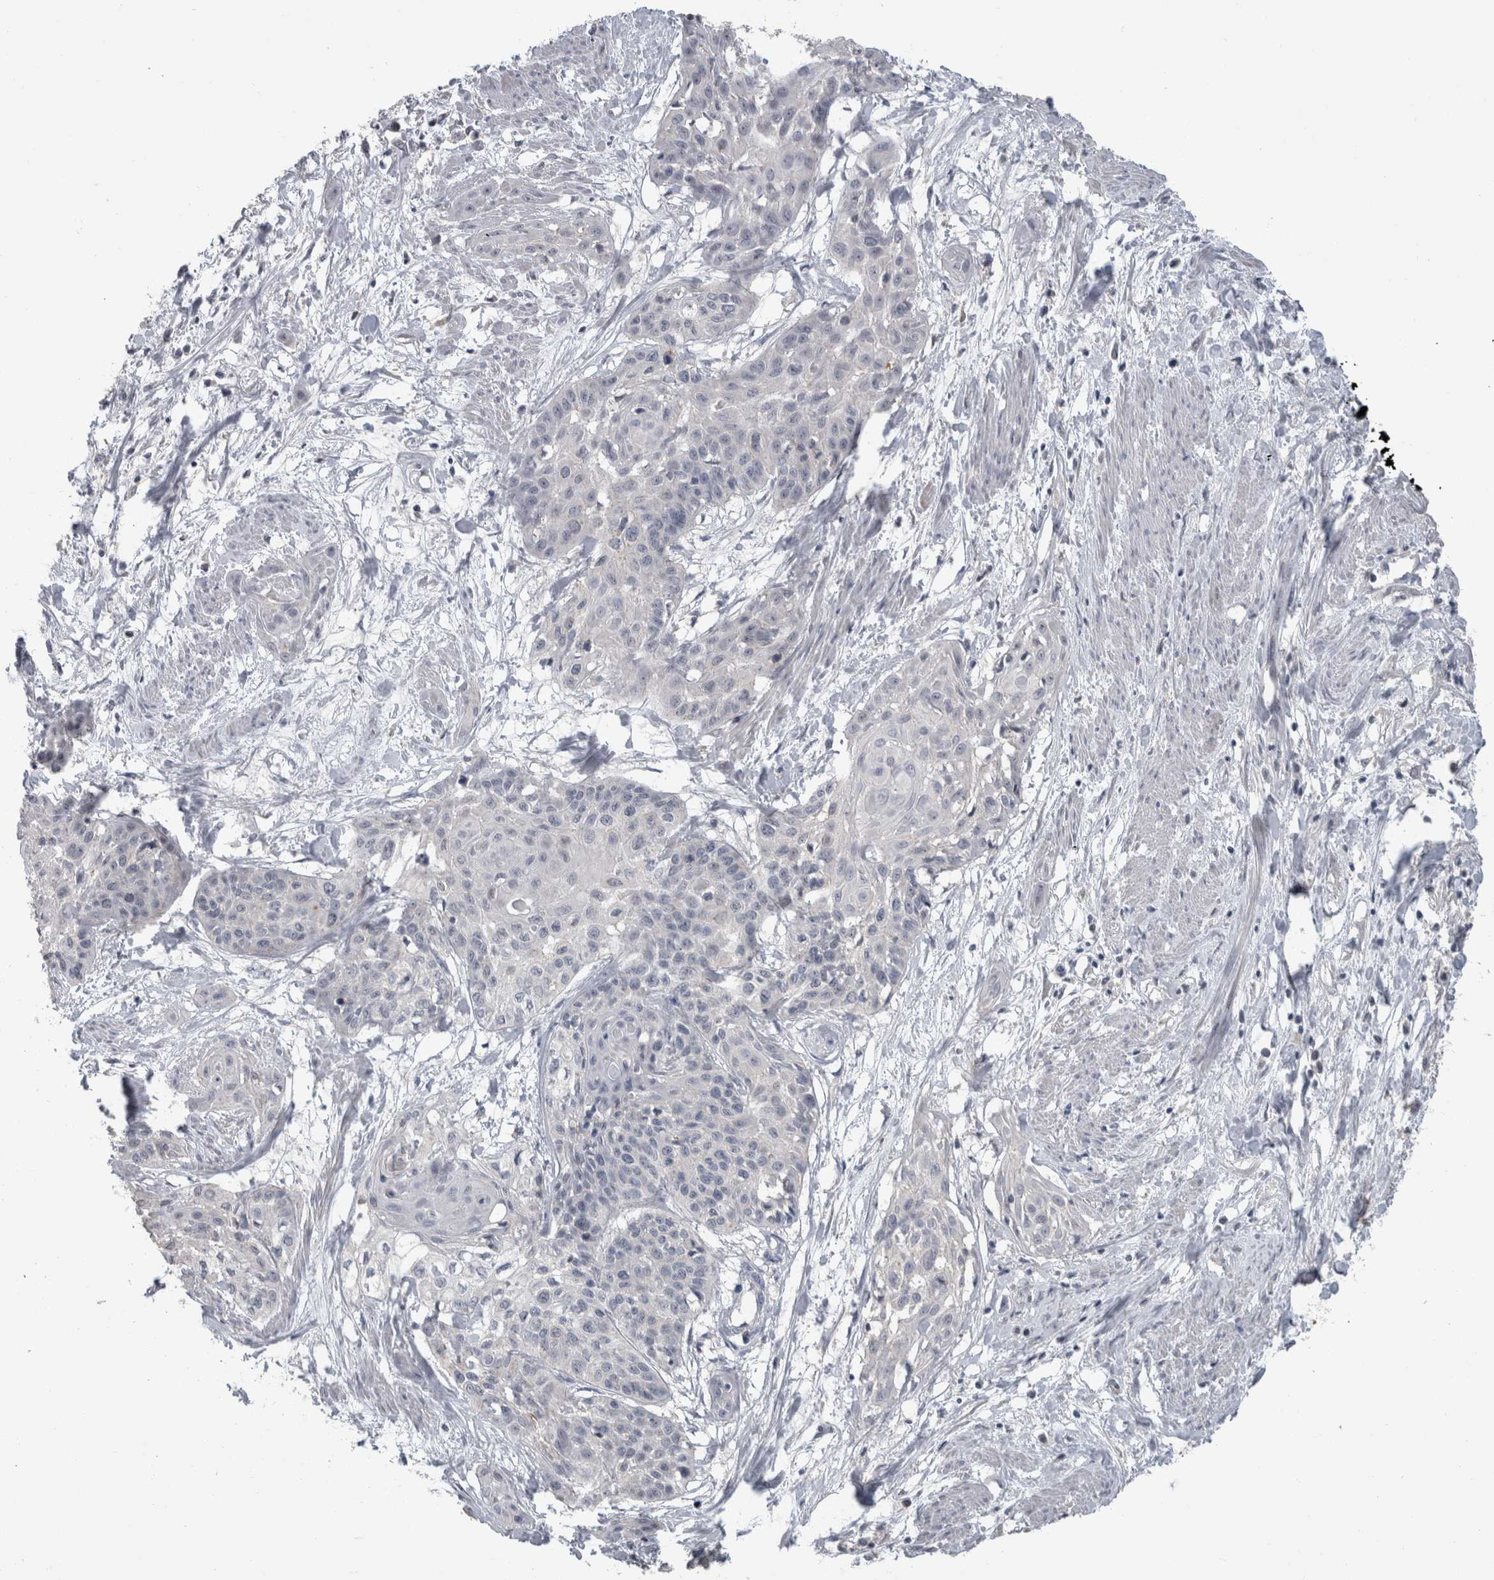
{"staining": {"intensity": "negative", "quantity": "none", "location": "none"}, "tissue": "cervical cancer", "cell_type": "Tumor cells", "image_type": "cancer", "snomed": [{"axis": "morphology", "description": "Squamous cell carcinoma, NOS"}, {"axis": "topography", "description": "Cervix"}], "caption": "High magnification brightfield microscopy of cervical cancer stained with DAB (brown) and counterstained with hematoxylin (blue): tumor cells show no significant positivity. (DAB (3,3'-diaminobenzidine) immunohistochemistry with hematoxylin counter stain).", "gene": "RBM28", "patient": {"sex": "female", "age": 57}}